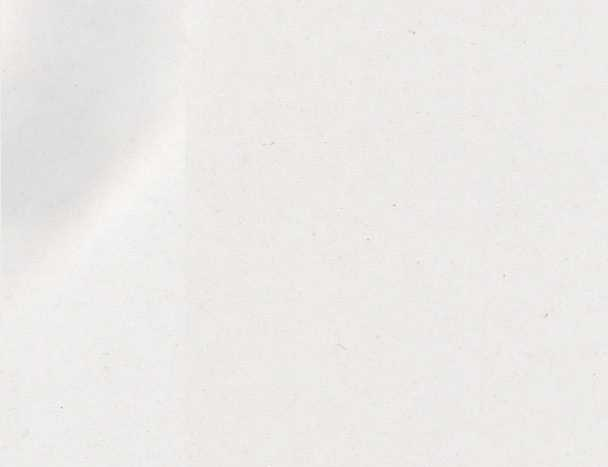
{"staining": {"intensity": "weak", "quantity": "<25%", "location": "nuclear"}, "tissue": "colorectal cancer", "cell_type": "Tumor cells", "image_type": "cancer", "snomed": [{"axis": "morphology", "description": "Adenocarcinoma, NOS"}, {"axis": "topography", "description": "Colon"}], "caption": "A photomicrograph of colorectal cancer stained for a protein displays no brown staining in tumor cells. (Immunohistochemistry (ihc), brightfield microscopy, high magnification).", "gene": "UIMC1", "patient": {"sex": "male", "age": 83}}